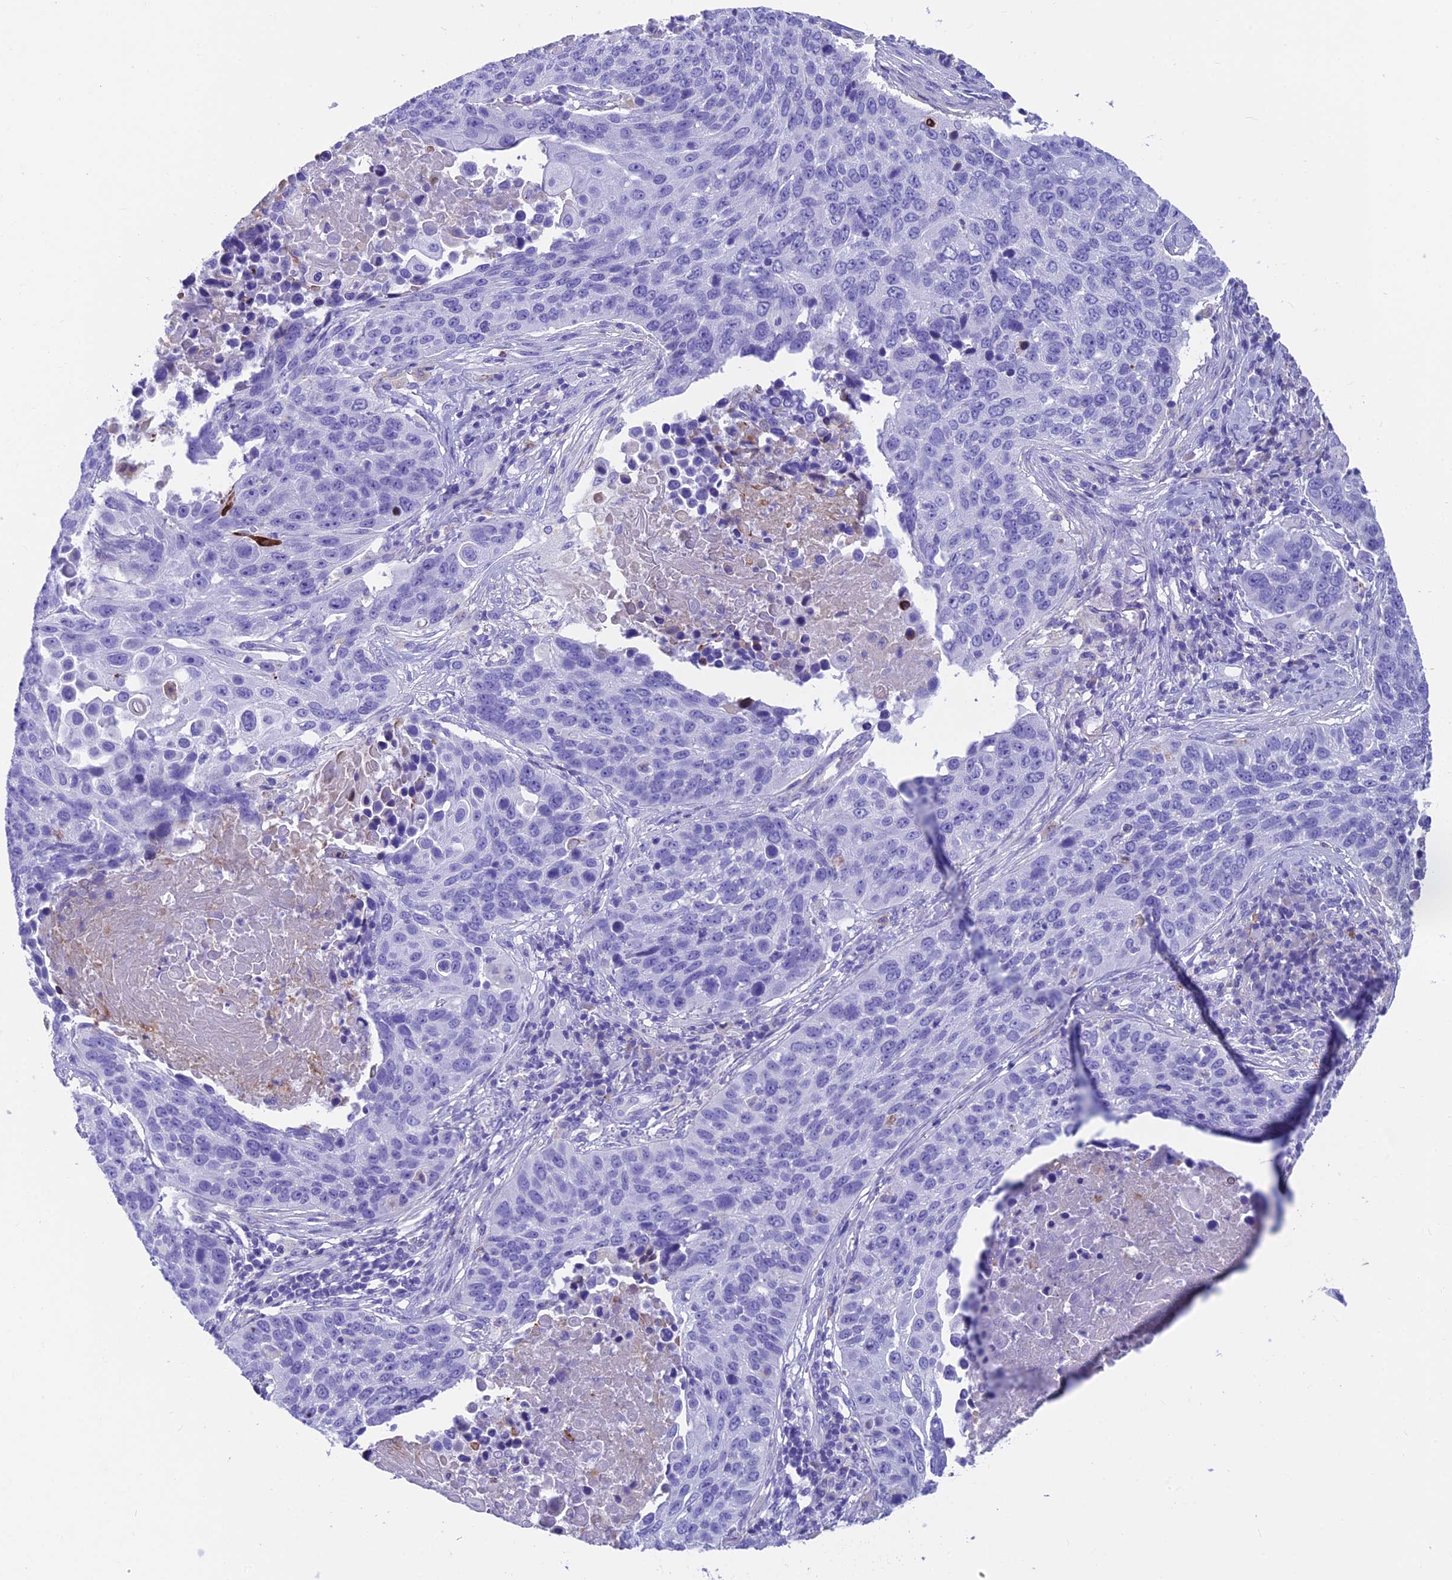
{"staining": {"intensity": "negative", "quantity": "none", "location": "none"}, "tissue": "lung cancer", "cell_type": "Tumor cells", "image_type": "cancer", "snomed": [{"axis": "morphology", "description": "Normal tissue, NOS"}, {"axis": "morphology", "description": "Squamous cell carcinoma, NOS"}, {"axis": "topography", "description": "Lymph node"}, {"axis": "topography", "description": "Lung"}], "caption": "Tumor cells show no significant protein expression in squamous cell carcinoma (lung).", "gene": "GNG11", "patient": {"sex": "male", "age": 66}}